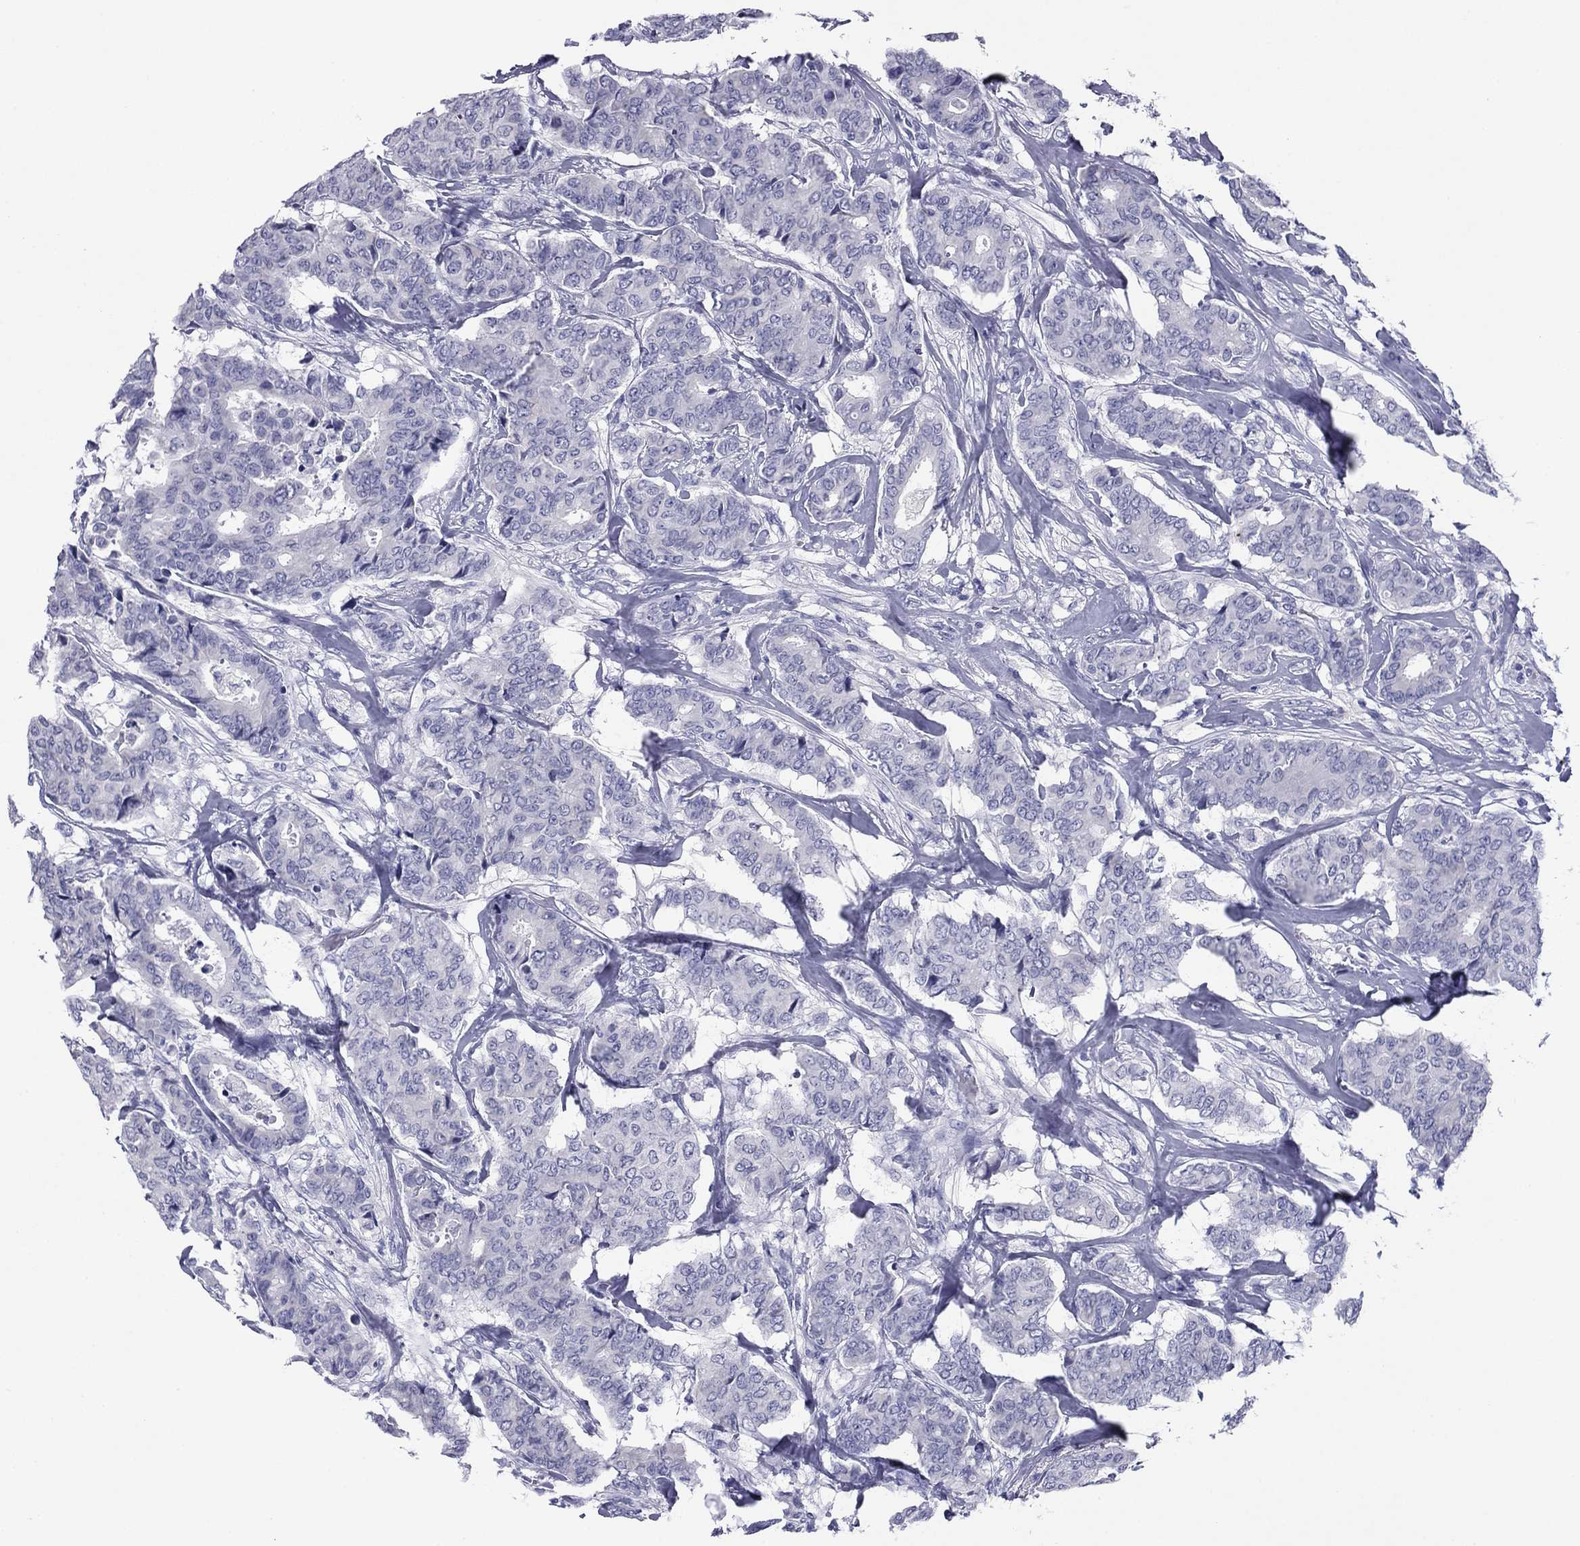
{"staining": {"intensity": "negative", "quantity": "none", "location": "none"}, "tissue": "breast cancer", "cell_type": "Tumor cells", "image_type": "cancer", "snomed": [{"axis": "morphology", "description": "Duct carcinoma"}, {"axis": "topography", "description": "Breast"}], "caption": "DAB (3,3'-diaminobenzidine) immunohistochemical staining of human breast cancer exhibits no significant positivity in tumor cells.", "gene": "ABCC2", "patient": {"sex": "female", "age": 75}}